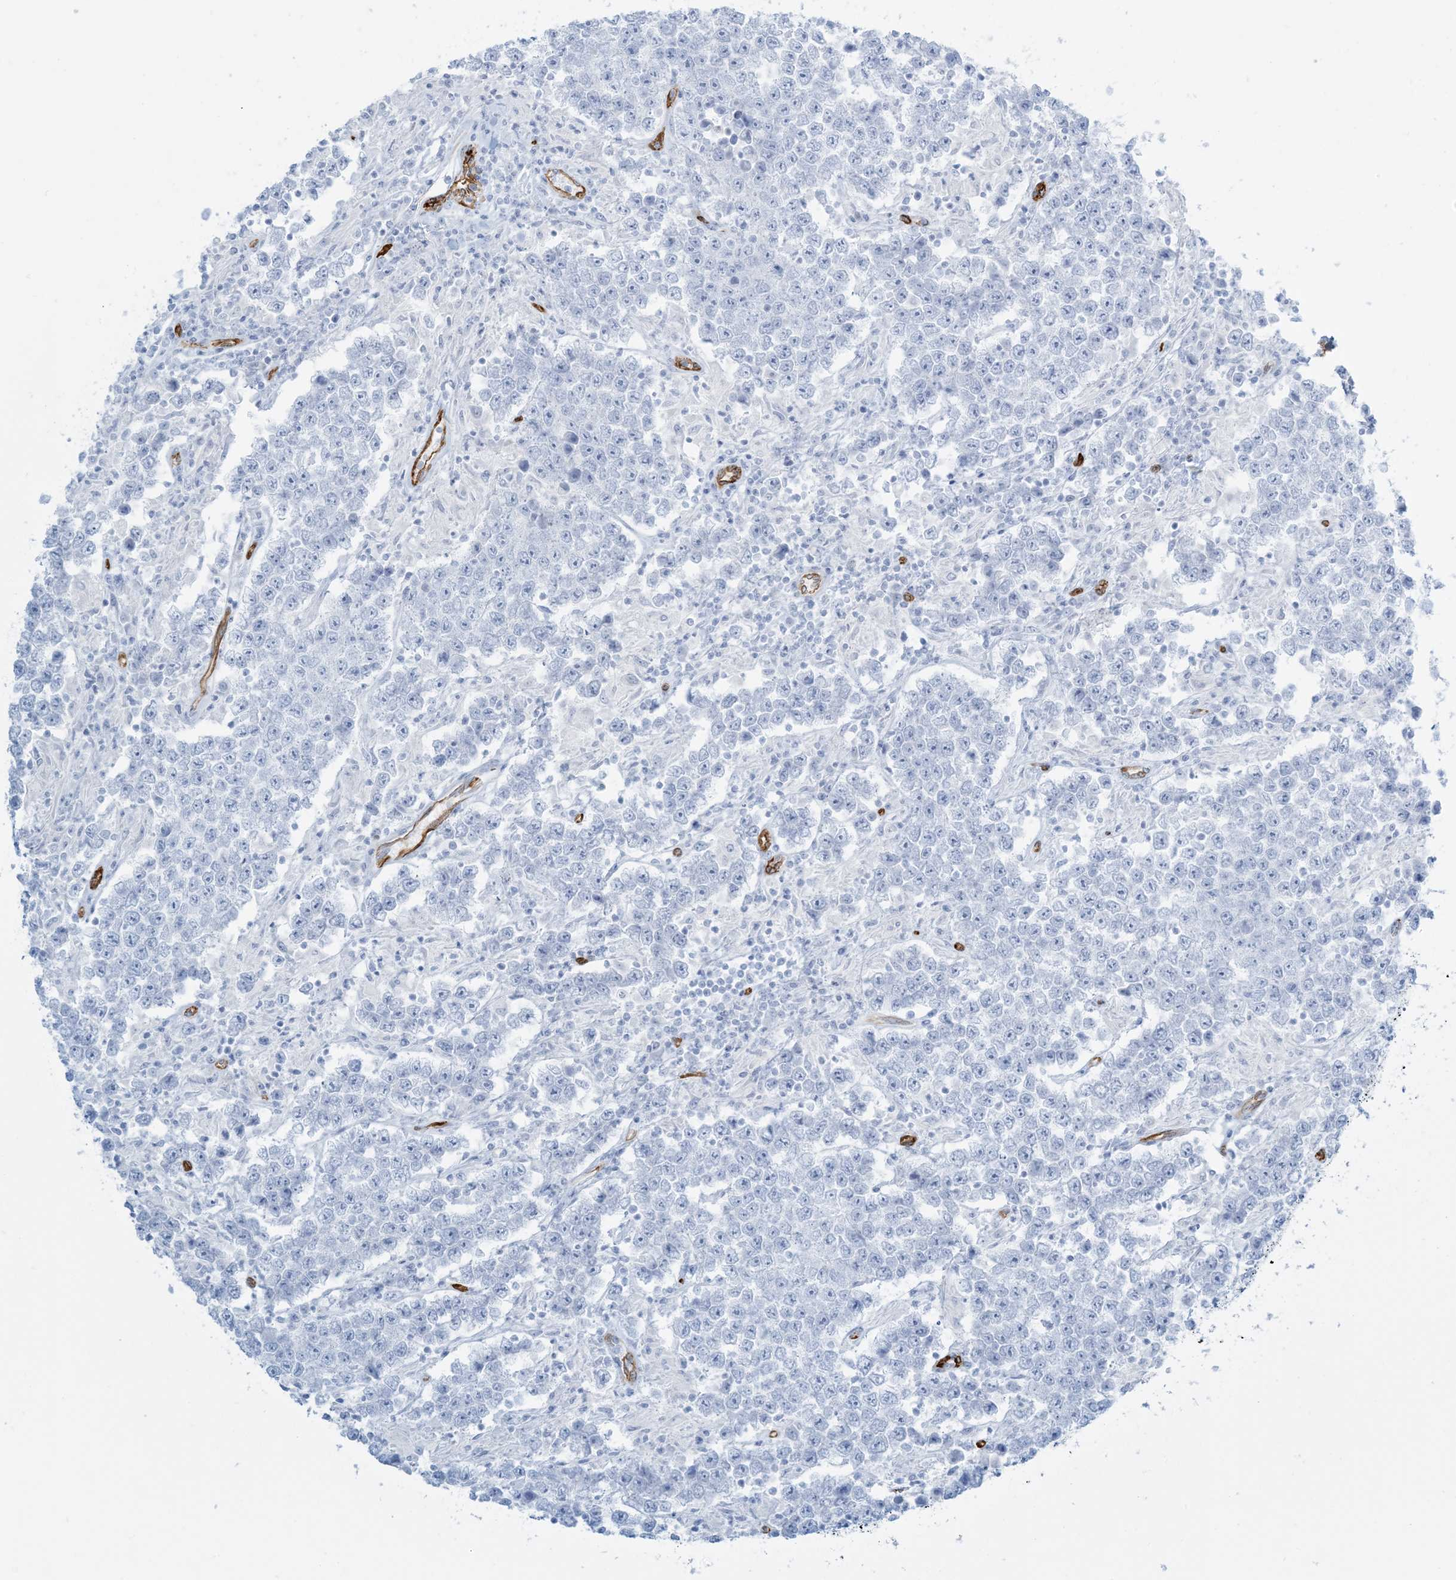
{"staining": {"intensity": "negative", "quantity": "none", "location": "none"}, "tissue": "testis cancer", "cell_type": "Tumor cells", "image_type": "cancer", "snomed": [{"axis": "morphology", "description": "Normal tissue, NOS"}, {"axis": "morphology", "description": "Urothelial carcinoma, High grade"}, {"axis": "morphology", "description": "Seminoma, NOS"}, {"axis": "morphology", "description": "Carcinoma, Embryonal, NOS"}, {"axis": "topography", "description": "Urinary bladder"}, {"axis": "topography", "description": "Testis"}], "caption": "IHC image of neoplastic tissue: human embryonal carcinoma (testis) stained with DAB reveals no significant protein staining in tumor cells. The staining was performed using DAB to visualize the protein expression in brown, while the nuclei were stained in blue with hematoxylin (Magnification: 20x).", "gene": "EPS8L3", "patient": {"sex": "male", "age": 41}}